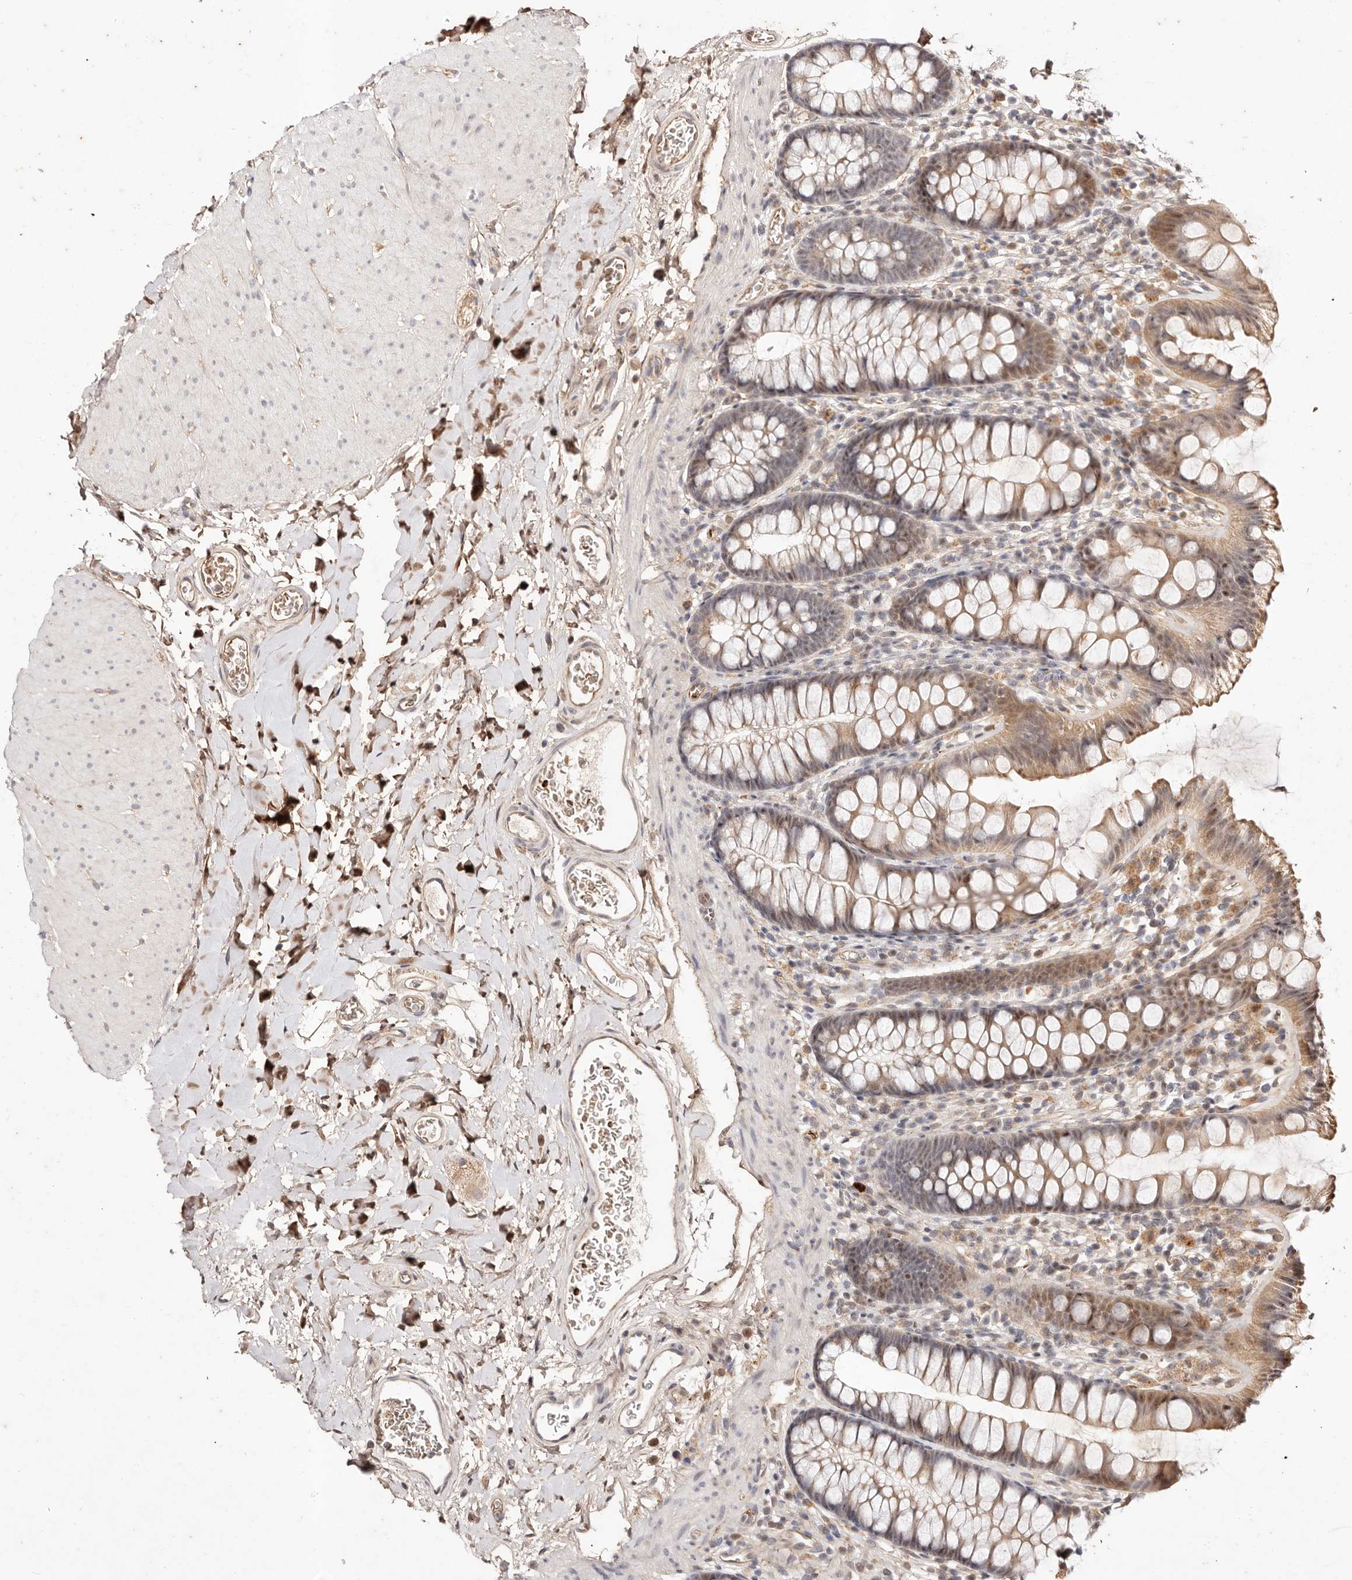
{"staining": {"intensity": "weak", "quantity": ">75%", "location": "cytoplasmic/membranous"}, "tissue": "colon", "cell_type": "Endothelial cells", "image_type": "normal", "snomed": [{"axis": "morphology", "description": "Normal tissue, NOS"}, {"axis": "topography", "description": "Colon"}], "caption": "Immunohistochemistry (IHC) staining of unremarkable colon, which demonstrates low levels of weak cytoplasmic/membranous expression in about >75% of endothelial cells indicating weak cytoplasmic/membranous protein expression. The staining was performed using DAB (3,3'-diaminobenzidine) (brown) for protein detection and nuclei were counterstained in hematoxylin (blue).", "gene": "WRN", "patient": {"sex": "female", "age": 62}}